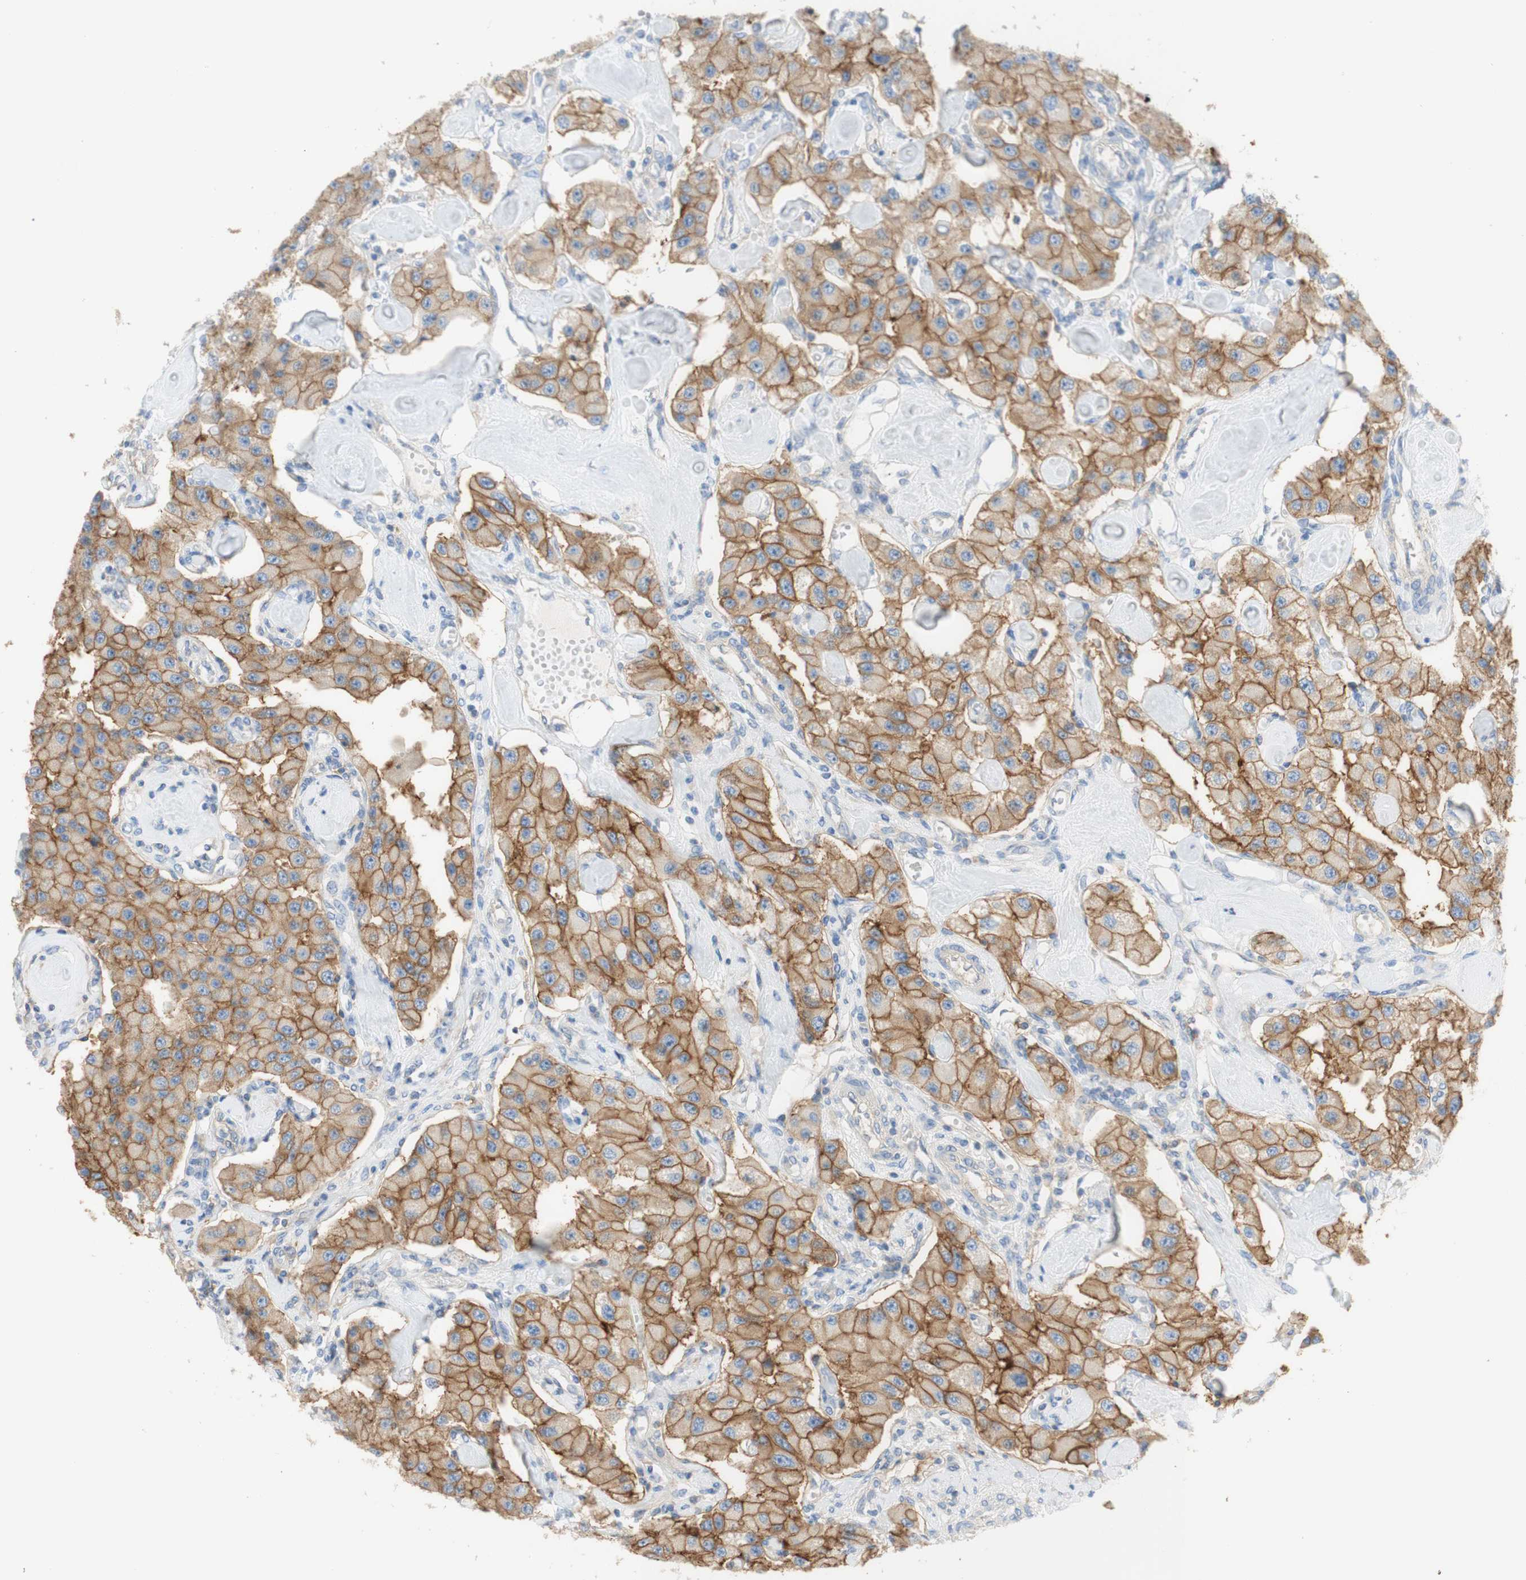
{"staining": {"intensity": "moderate", "quantity": ">75%", "location": "cytoplasmic/membranous"}, "tissue": "carcinoid", "cell_type": "Tumor cells", "image_type": "cancer", "snomed": [{"axis": "morphology", "description": "Carcinoid, malignant, NOS"}, {"axis": "topography", "description": "Pancreas"}], "caption": "Immunohistochemical staining of human carcinoid displays medium levels of moderate cytoplasmic/membranous expression in approximately >75% of tumor cells.", "gene": "ATP2B1", "patient": {"sex": "male", "age": 41}}